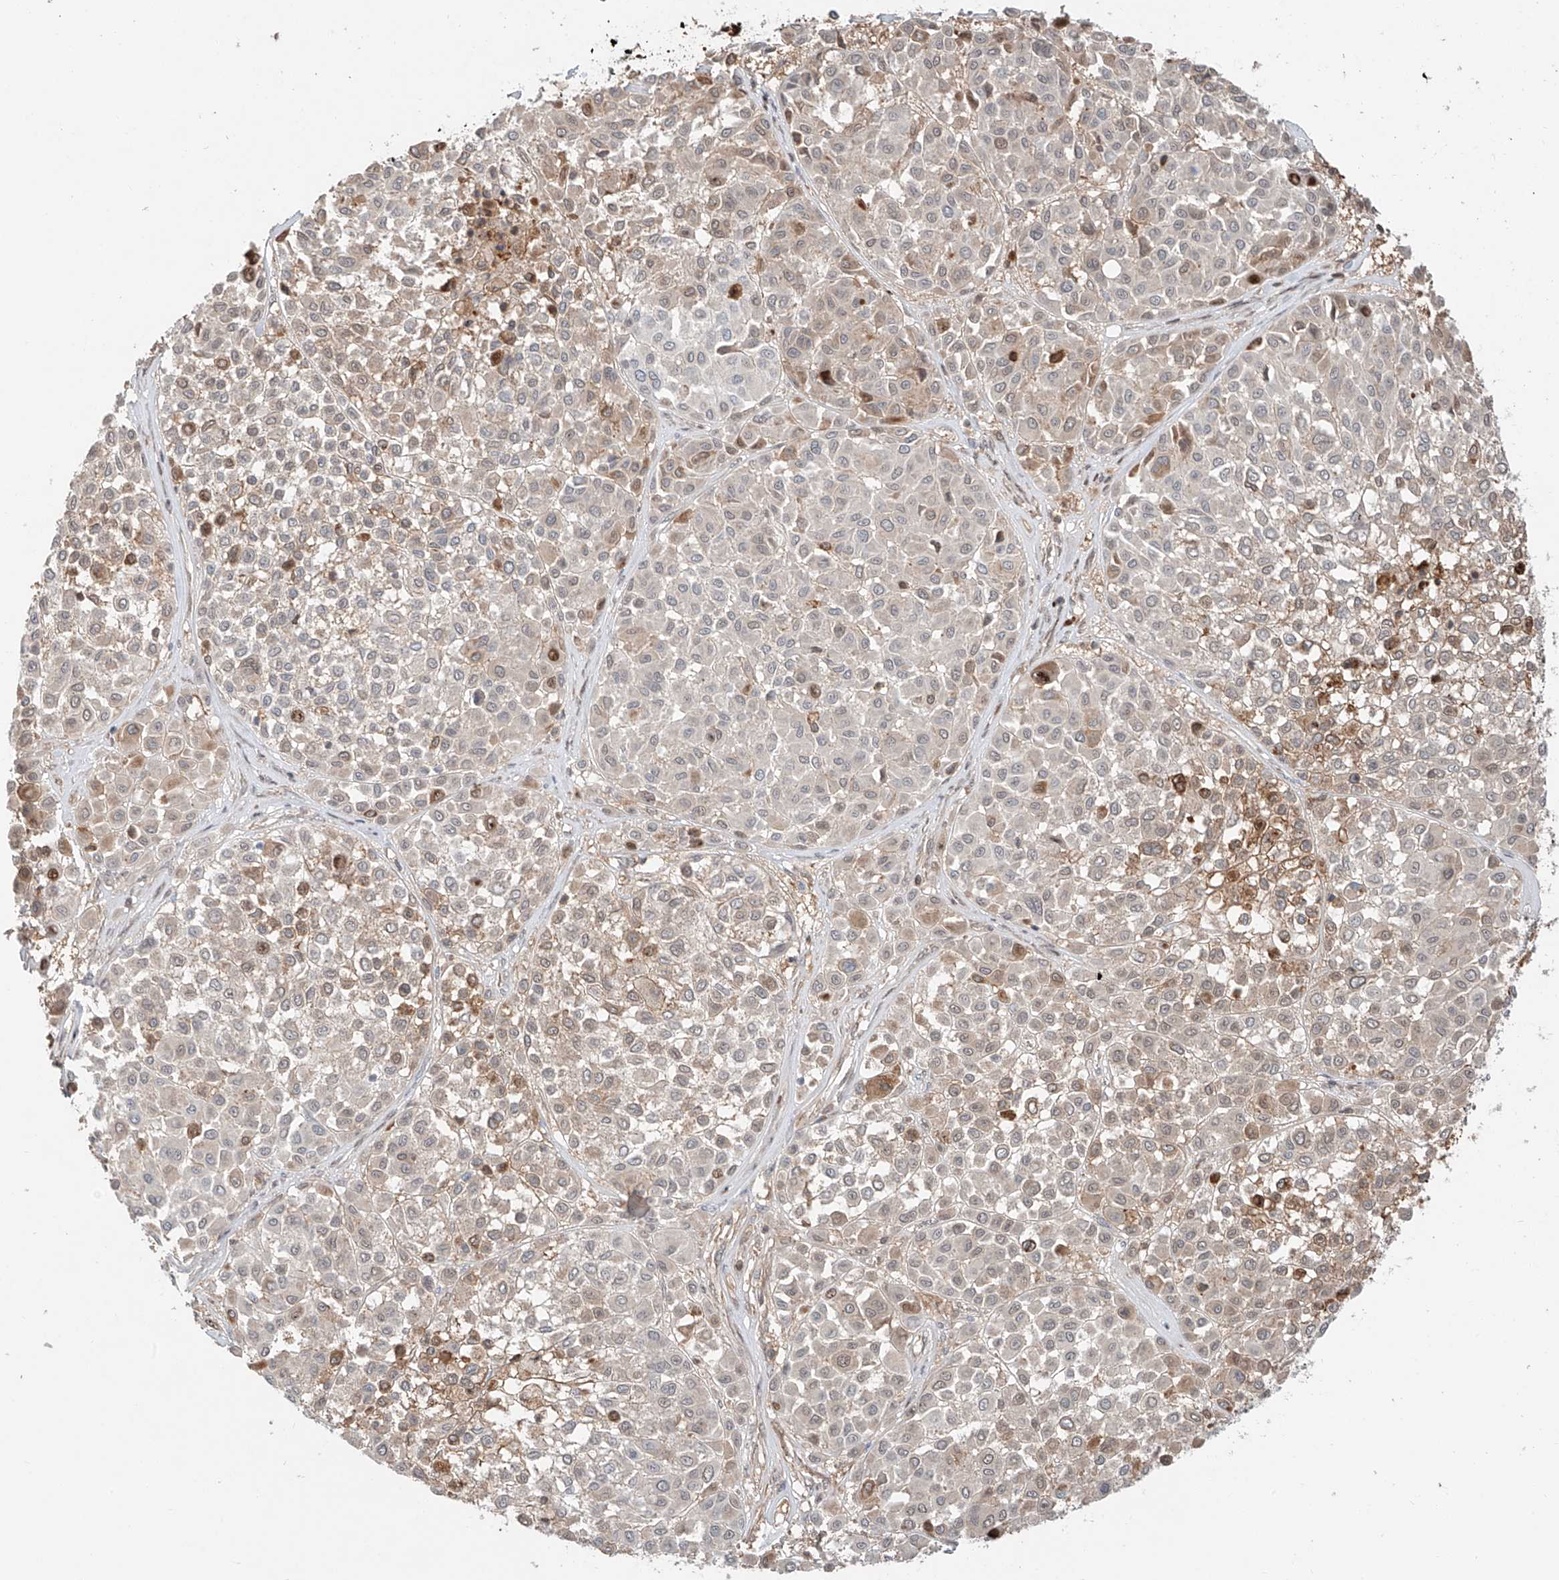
{"staining": {"intensity": "moderate", "quantity": "<25%", "location": "cytoplasmic/membranous,nuclear"}, "tissue": "melanoma", "cell_type": "Tumor cells", "image_type": "cancer", "snomed": [{"axis": "morphology", "description": "Malignant melanoma, Metastatic site"}, {"axis": "topography", "description": "Soft tissue"}], "caption": "There is low levels of moderate cytoplasmic/membranous and nuclear positivity in tumor cells of melanoma, as demonstrated by immunohistochemical staining (brown color).", "gene": "CEP162", "patient": {"sex": "male", "age": 41}}